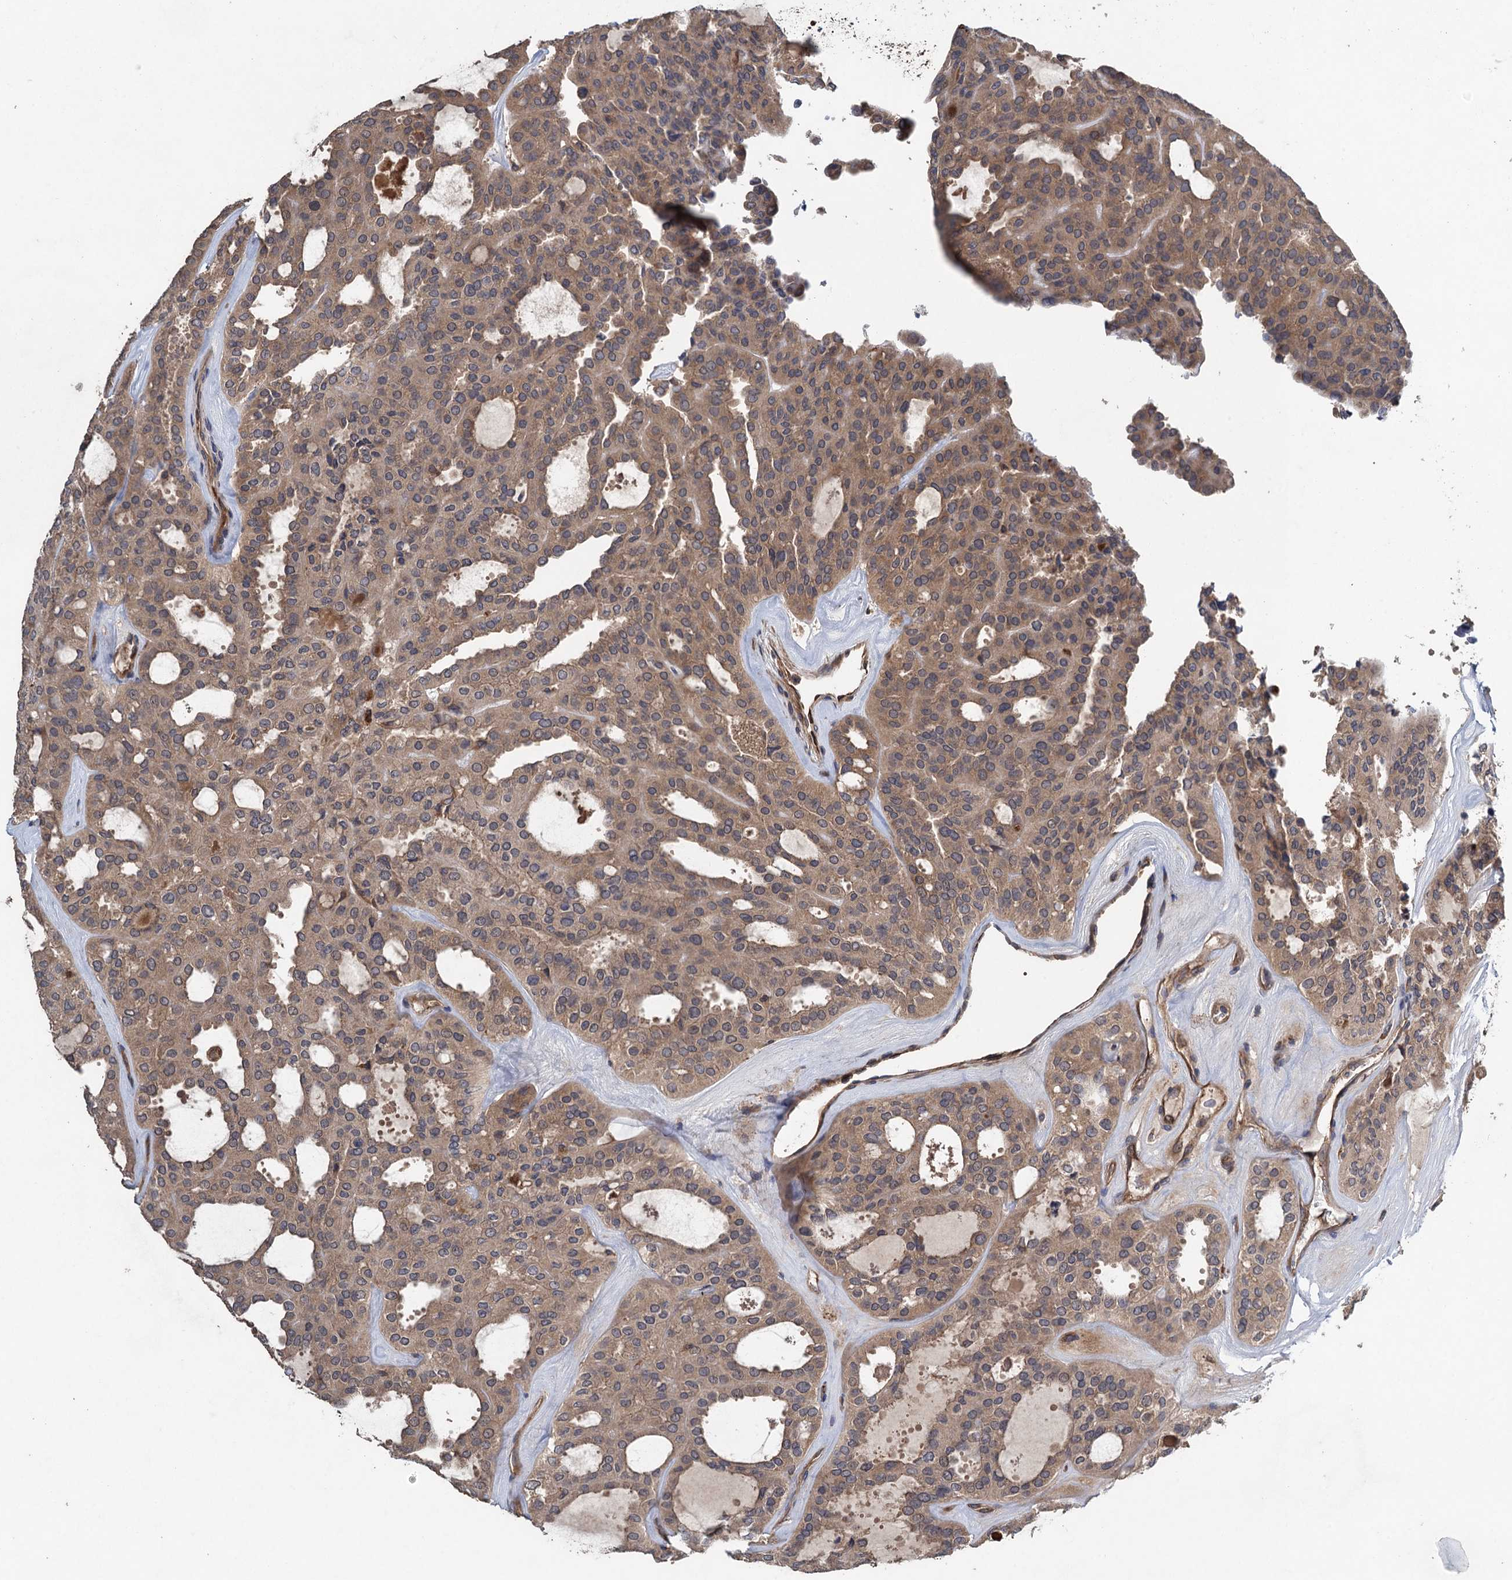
{"staining": {"intensity": "moderate", "quantity": ">75%", "location": "cytoplasmic/membranous"}, "tissue": "thyroid cancer", "cell_type": "Tumor cells", "image_type": "cancer", "snomed": [{"axis": "morphology", "description": "Follicular adenoma carcinoma, NOS"}, {"axis": "topography", "description": "Thyroid gland"}], "caption": "Moderate cytoplasmic/membranous protein expression is seen in about >75% of tumor cells in thyroid follicular adenoma carcinoma.", "gene": "CNTN5", "patient": {"sex": "male", "age": 75}}